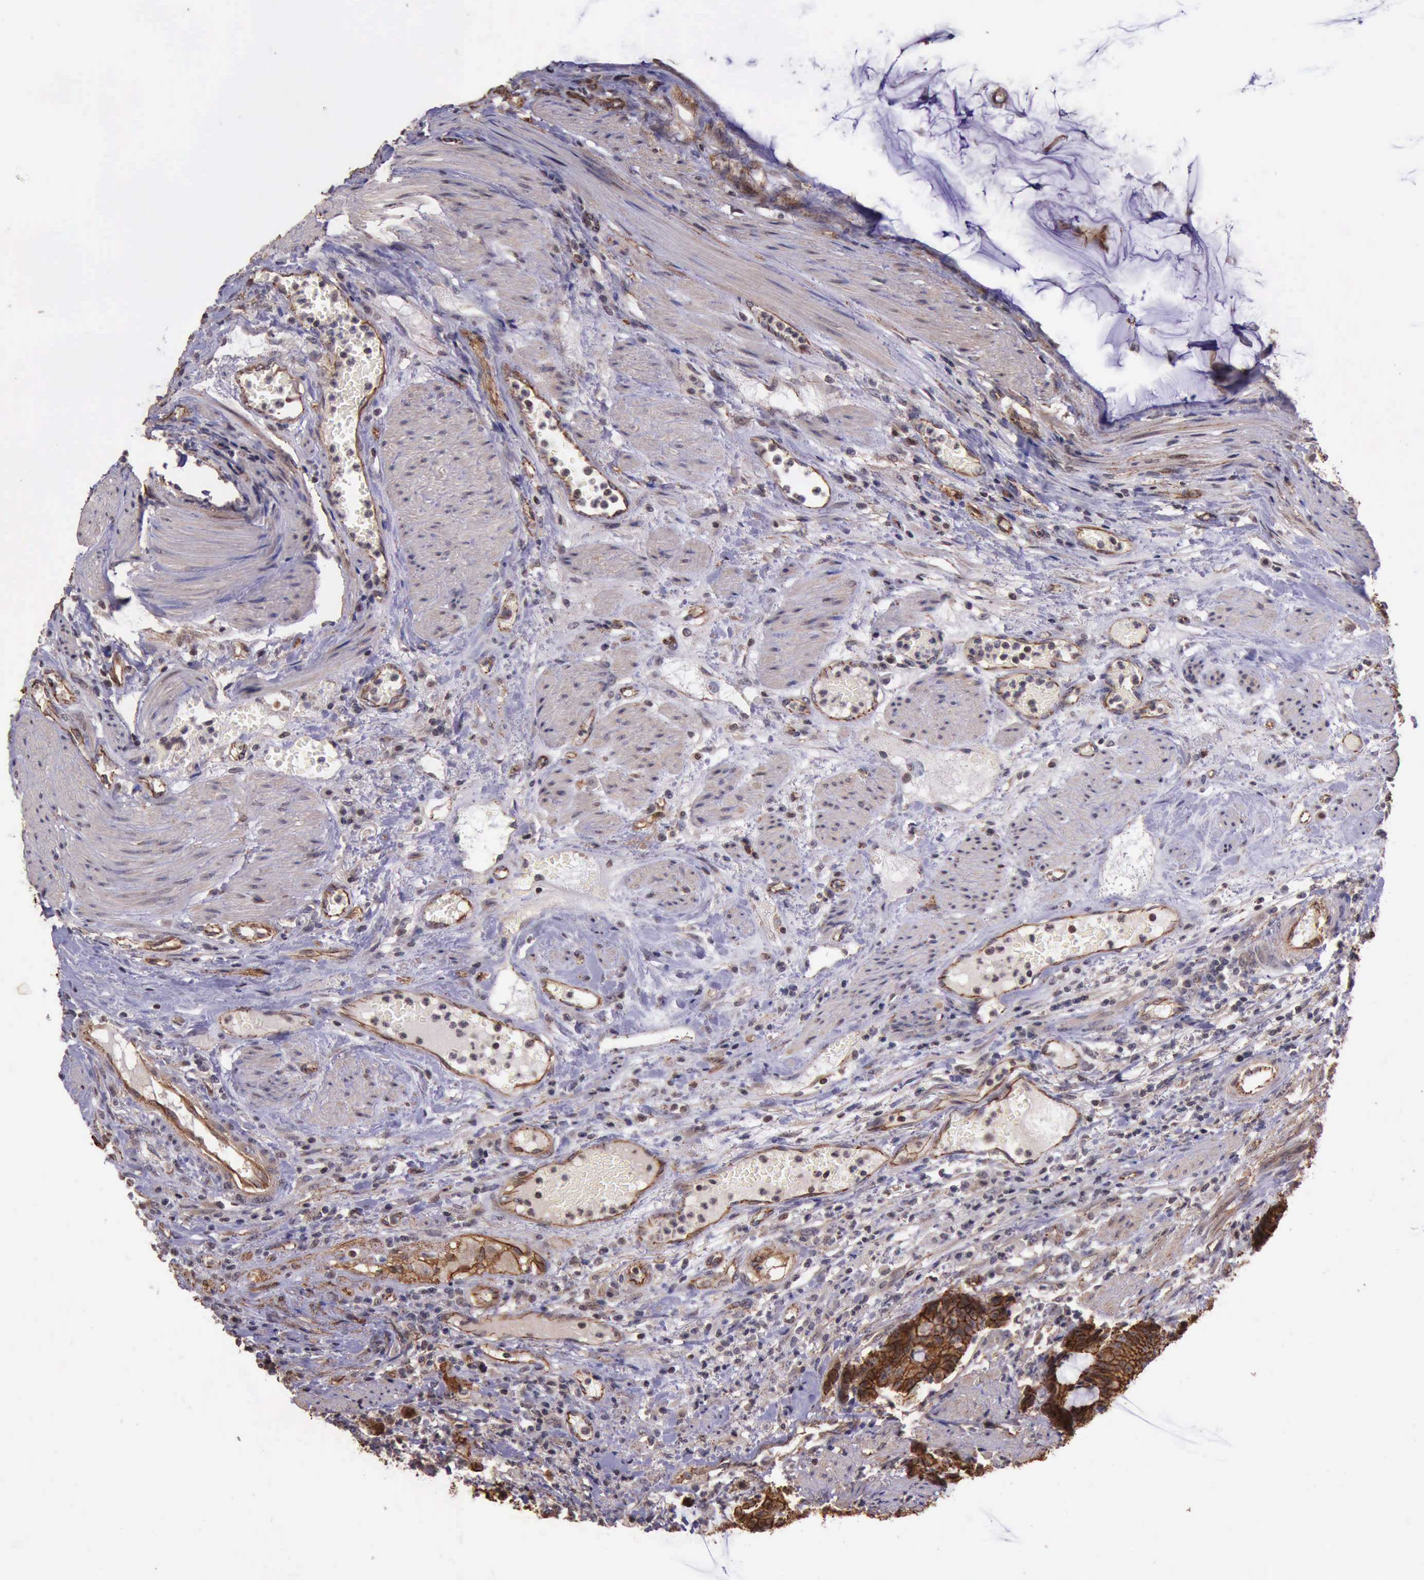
{"staining": {"intensity": "strong", "quantity": ">75%", "location": "cytoplasmic/membranous"}, "tissue": "colorectal cancer", "cell_type": "Tumor cells", "image_type": "cancer", "snomed": [{"axis": "morphology", "description": "Adenocarcinoma, NOS"}, {"axis": "topography", "description": "Colon"}], "caption": "Adenocarcinoma (colorectal) stained for a protein (brown) displays strong cytoplasmic/membranous positive positivity in approximately >75% of tumor cells.", "gene": "CTNNB1", "patient": {"sex": "female", "age": 84}}